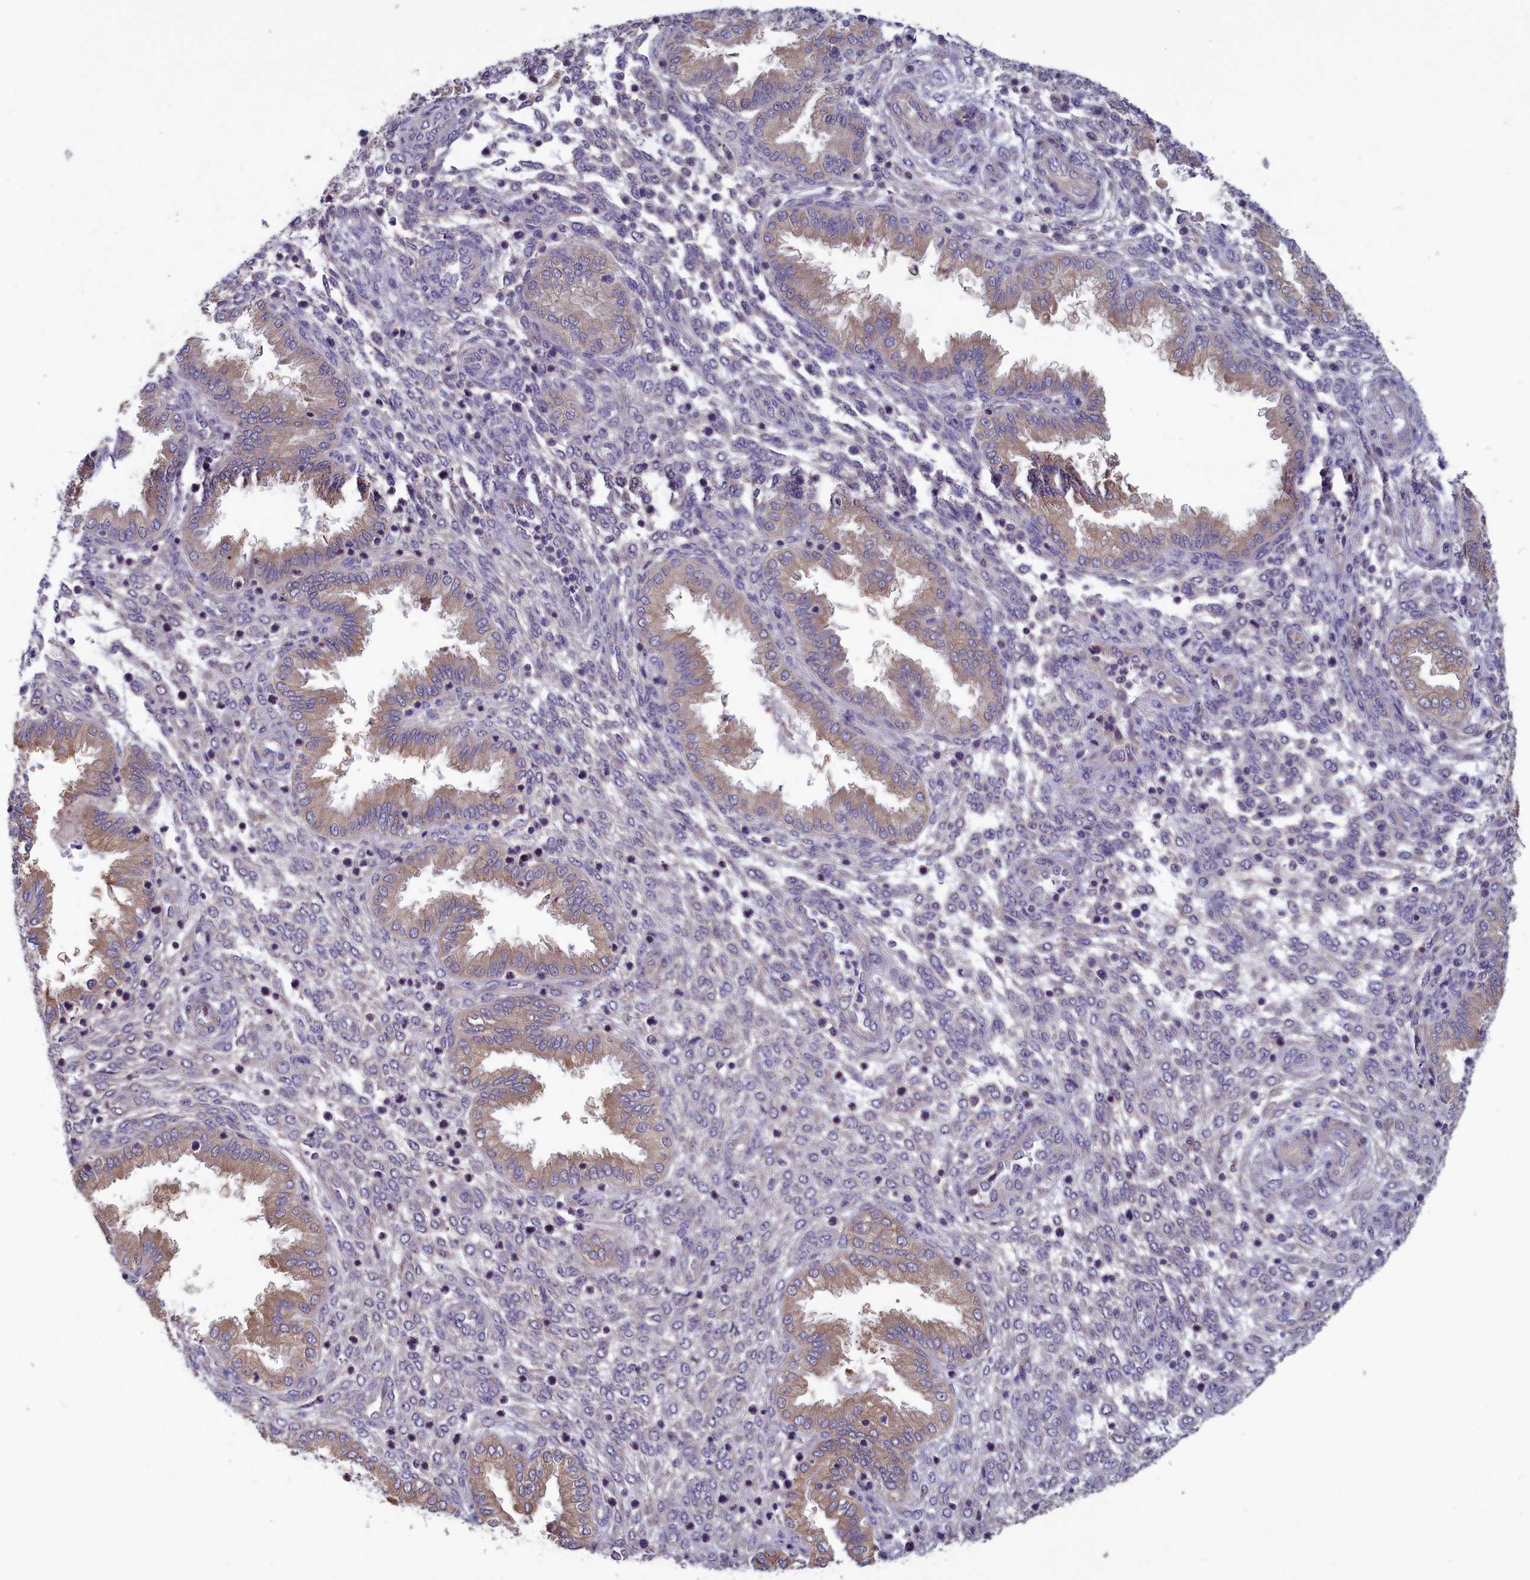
{"staining": {"intensity": "negative", "quantity": "none", "location": "none"}, "tissue": "endometrium", "cell_type": "Cells in endometrial stroma", "image_type": "normal", "snomed": [{"axis": "morphology", "description": "Normal tissue, NOS"}, {"axis": "topography", "description": "Endometrium"}], "caption": "This is an IHC photomicrograph of normal human endometrium. There is no staining in cells in endometrial stroma.", "gene": "HECA", "patient": {"sex": "female", "age": 33}}